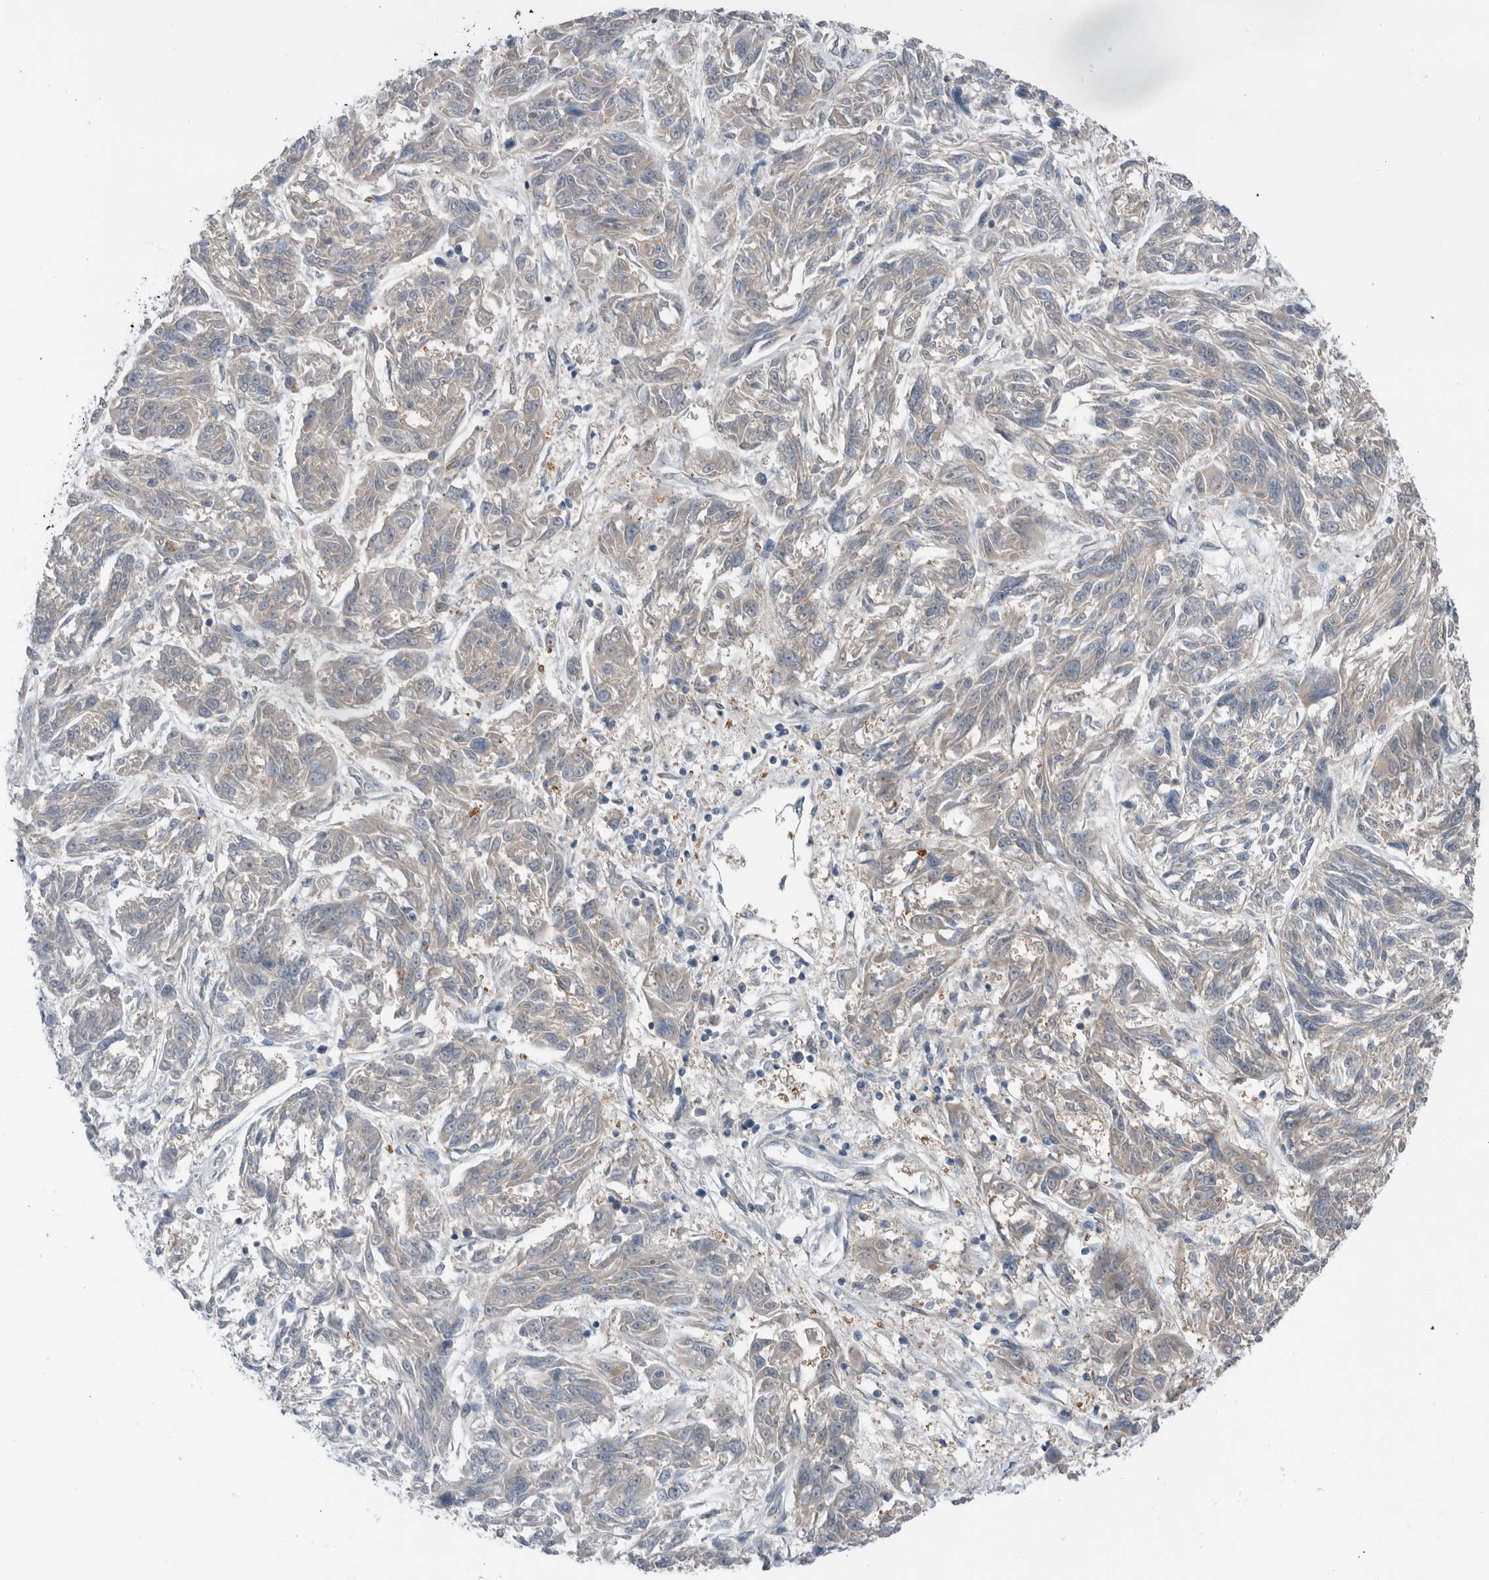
{"staining": {"intensity": "negative", "quantity": "none", "location": "none"}, "tissue": "melanoma", "cell_type": "Tumor cells", "image_type": "cancer", "snomed": [{"axis": "morphology", "description": "Malignant melanoma, NOS"}, {"axis": "topography", "description": "Skin"}], "caption": "This is an IHC image of human melanoma. There is no expression in tumor cells.", "gene": "MFAP3L", "patient": {"sex": "male", "age": 53}}